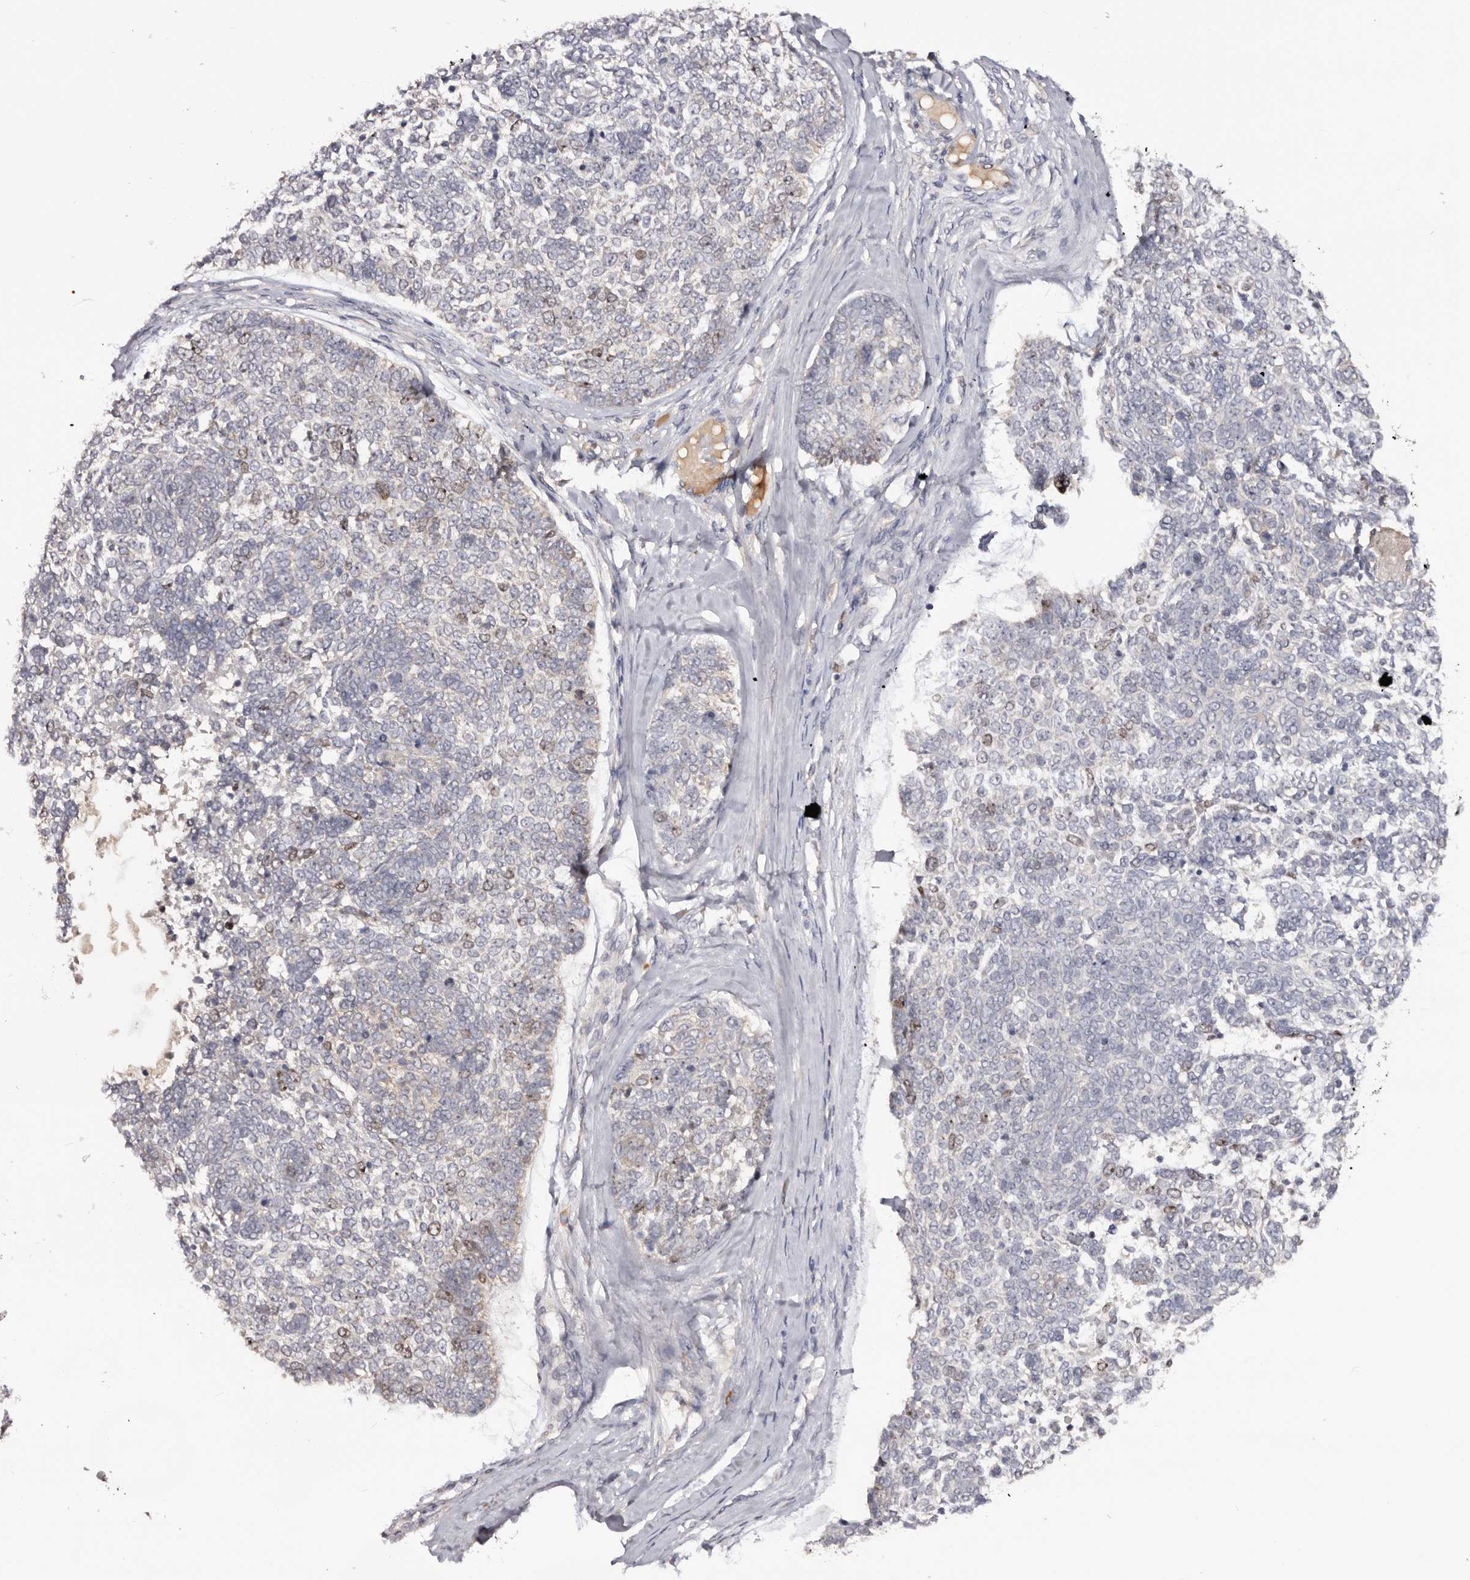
{"staining": {"intensity": "negative", "quantity": "none", "location": "none"}, "tissue": "skin cancer", "cell_type": "Tumor cells", "image_type": "cancer", "snomed": [{"axis": "morphology", "description": "Basal cell carcinoma"}, {"axis": "topography", "description": "Skin"}], "caption": "There is no significant positivity in tumor cells of skin cancer (basal cell carcinoma).", "gene": "CCDC190", "patient": {"sex": "female", "age": 81}}